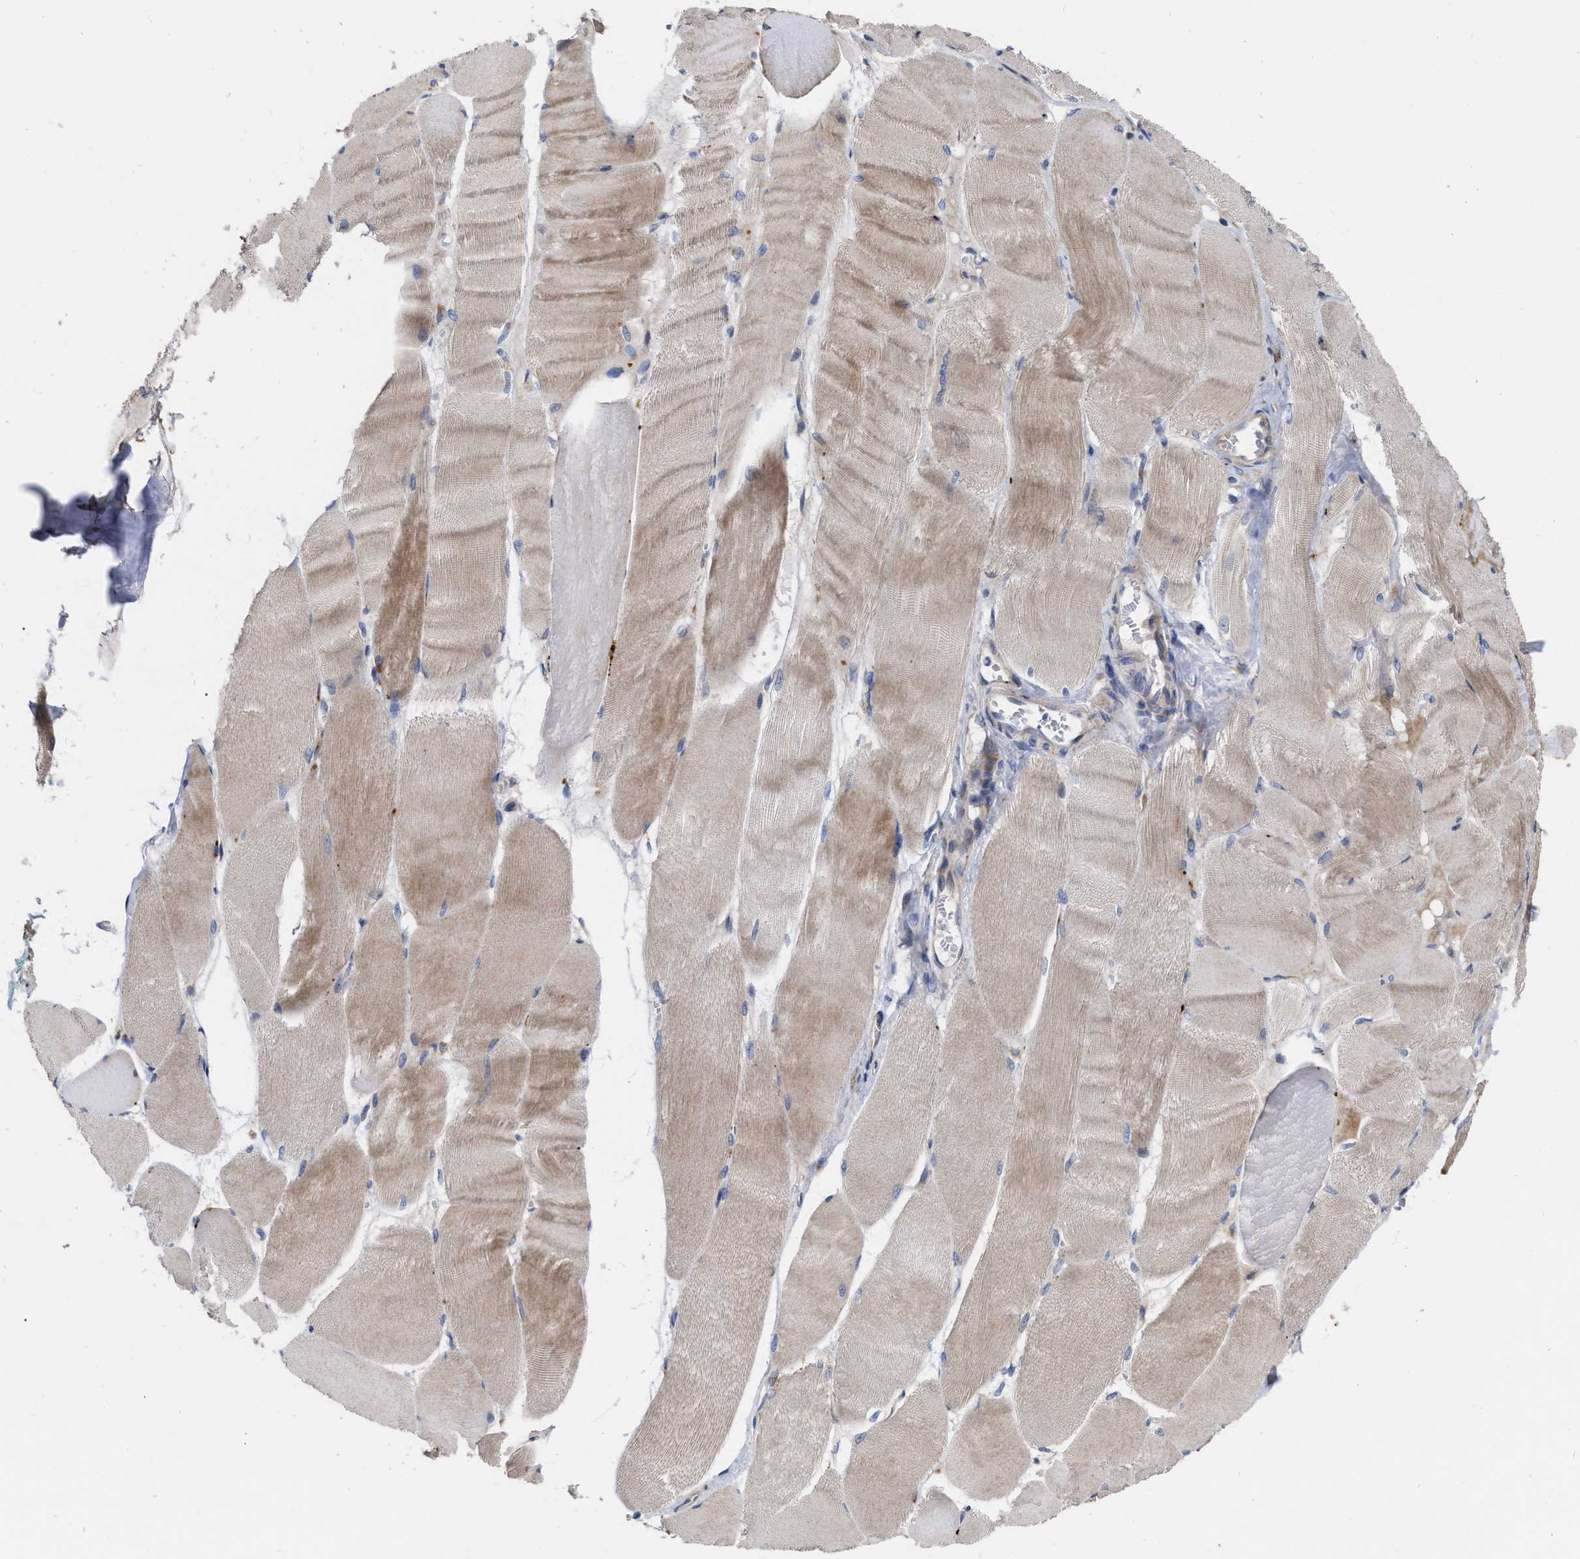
{"staining": {"intensity": "weak", "quantity": ">75%", "location": "cytoplasmic/membranous"}, "tissue": "skeletal muscle", "cell_type": "Myocytes", "image_type": "normal", "snomed": [{"axis": "morphology", "description": "Normal tissue, NOS"}, {"axis": "morphology", "description": "Squamous cell carcinoma, NOS"}, {"axis": "topography", "description": "Skeletal muscle"}], "caption": "Skeletal muscle stained with a brown dye reveals weak cytoplasmic/membranous positive positivity in about >75% of myocytes.", "gene": "MLST8", "patient": {"sex": "male", "age": 51}}